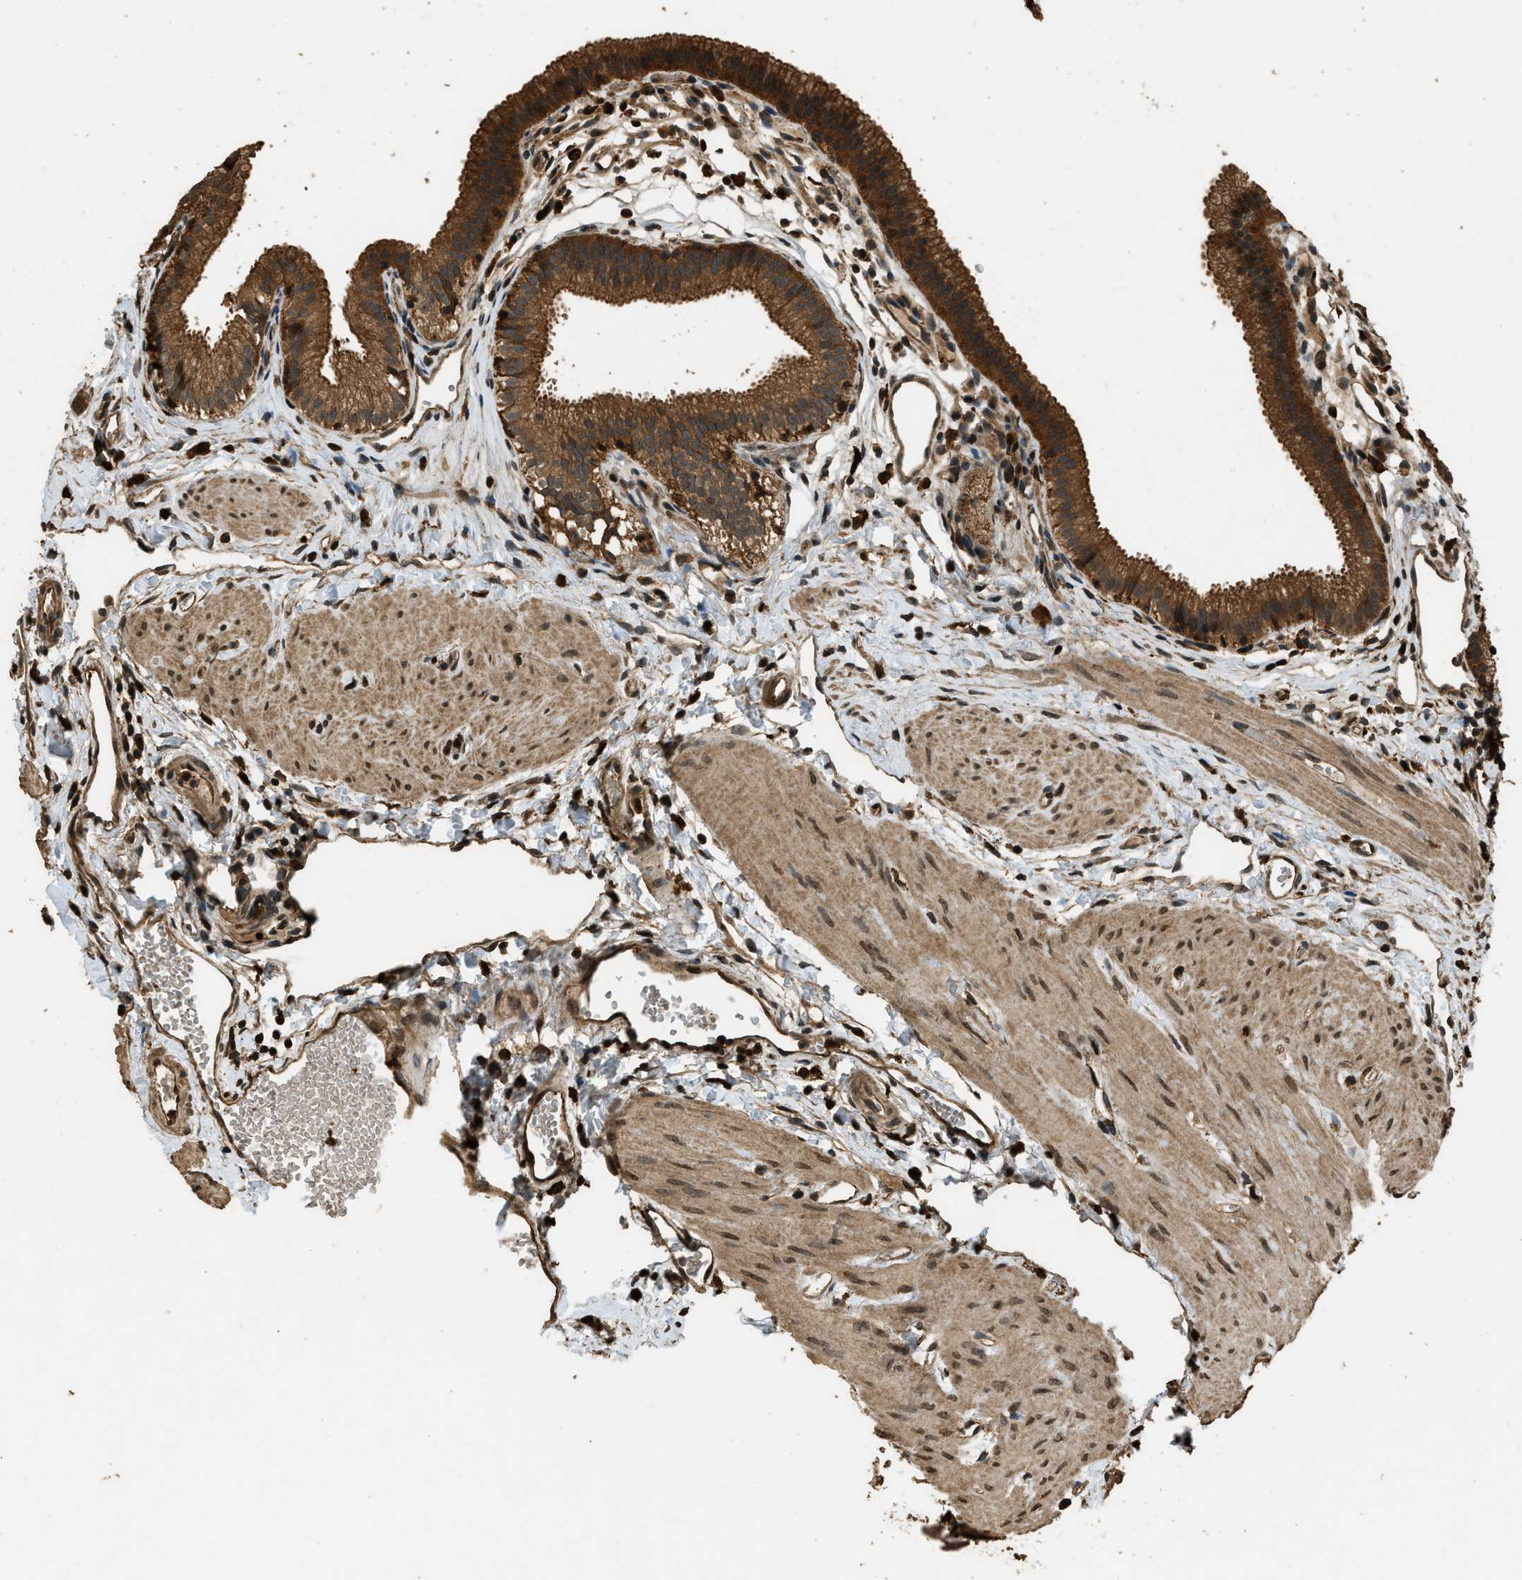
{"staining": {"intensity": "strong", "quantity": ">75%", "location": "cytoplasmic/membranous,nuclear"}, "tissue": "gallbladder", "cell_type": "Glandular cells", "image_type": "normal", "snomed": [{"axis": "morphology", "description": "Normal tissue, NOS"}, {"axis": "topography", "description": "Gallbladder"}], "caption": "Protein analysis of normal gallbladder demonstrates strong cytoplasmic/membranous,nuclear positivity in about >75% of glandular cells. Ihc stains the protein of interest in brown and the nuclei are stained blue.", "gene": "RAP2A", "patient": {"sex": "female", "age": 26}}